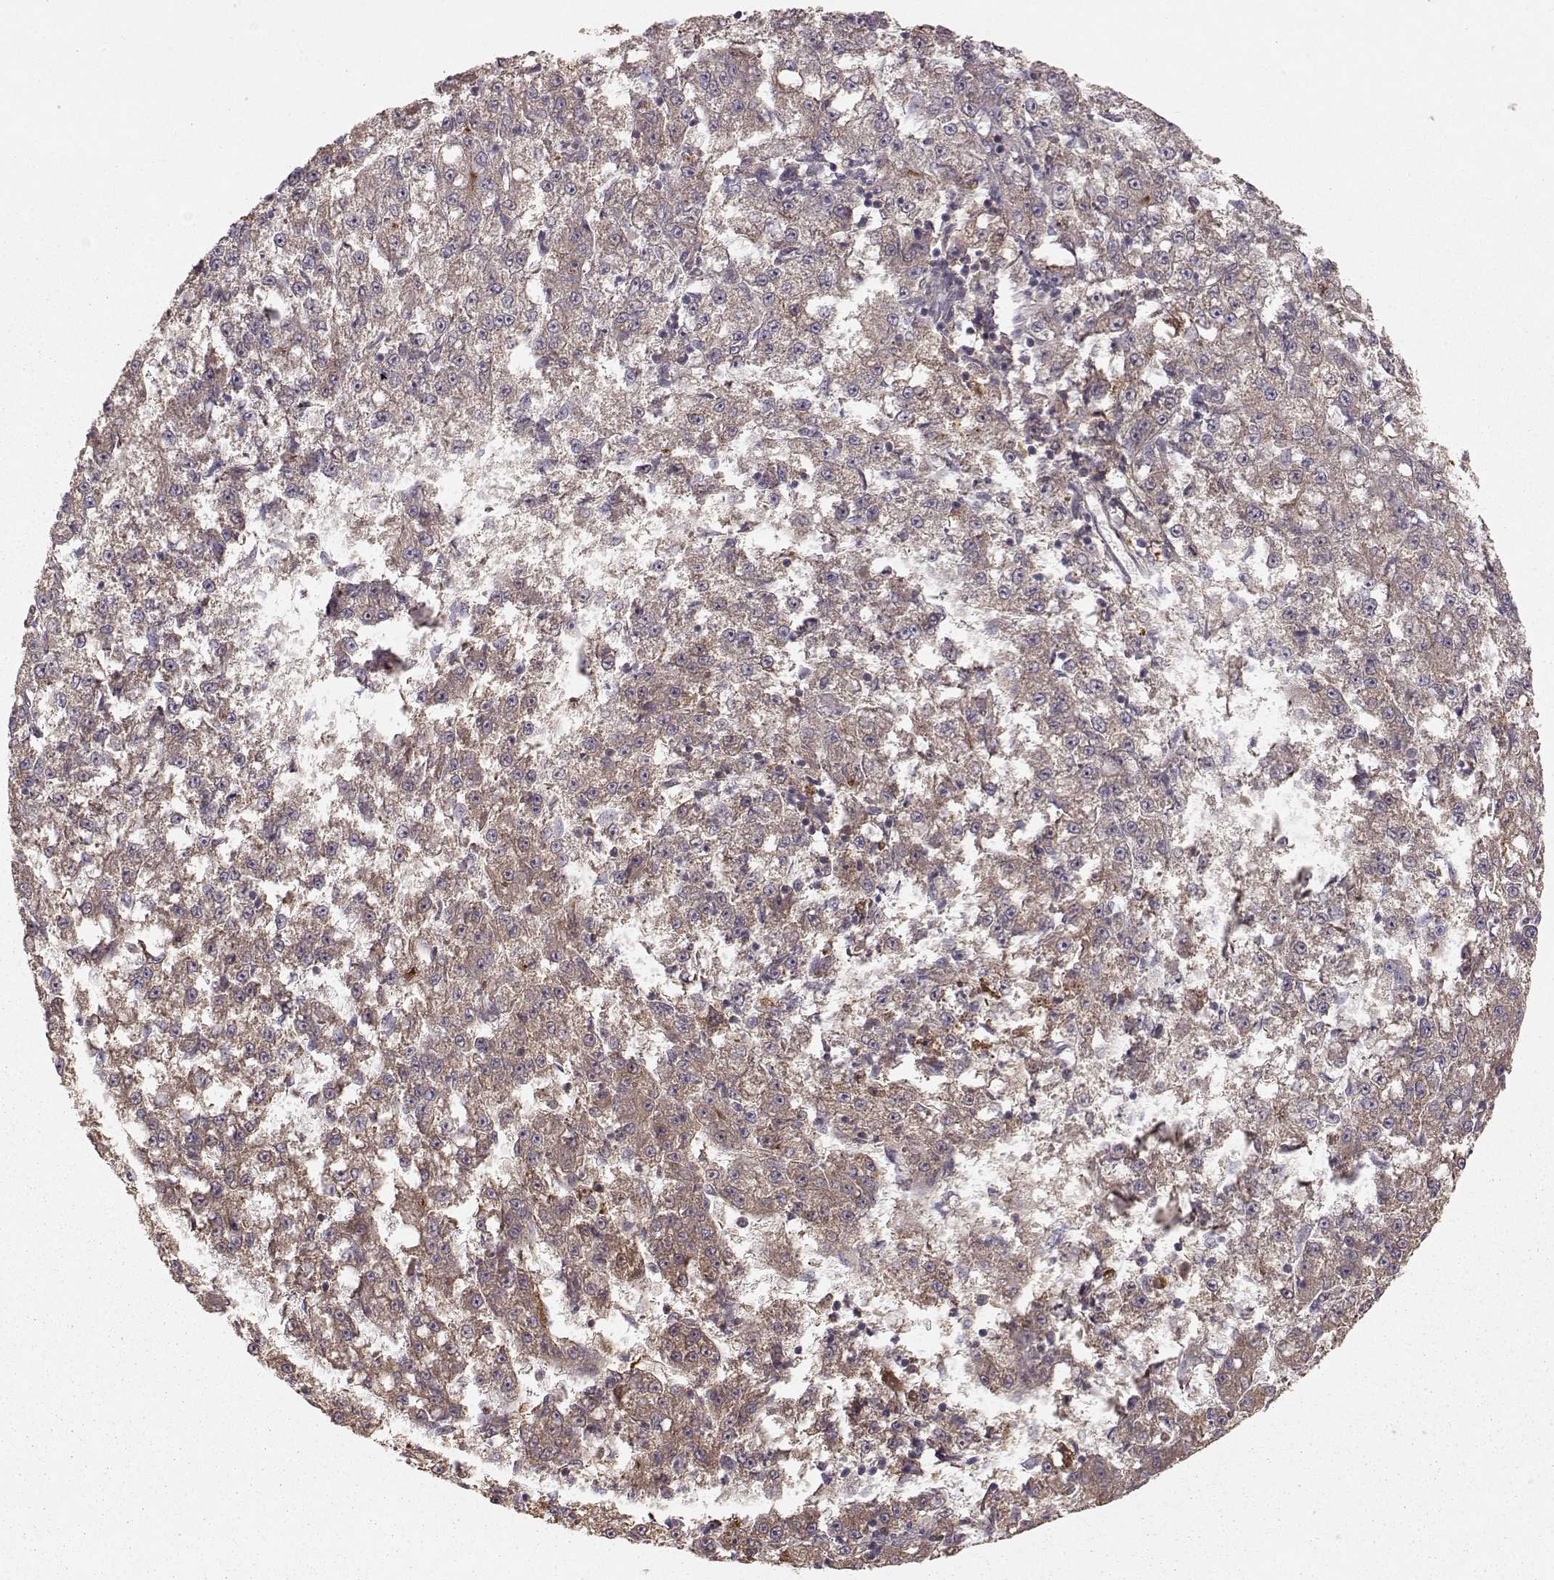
{"staining": {"intensity": "moderate", "quantity": "<25%", "location": "cytoplasmic/membranous"}, "tissue": "liver cancer", "cell_type": "Tumor cells", "image_type": "cancer", "snomed": [{"axis": "morphology", "description": "Carcinoma, Hepatocellular, NOS"}, {"axis": "topography", "description": "Liver"}], "caption": "Immunohistochemistry (IHC) image of hepatocellular carcinoma (liver) stained for a protein (brown), which demonstrates low levels of moderate cytoplasmic/membranous staining in about <25% of tumor cells.", "gene": "WNT6", "patient": {"sex": "female", "age": 65}}